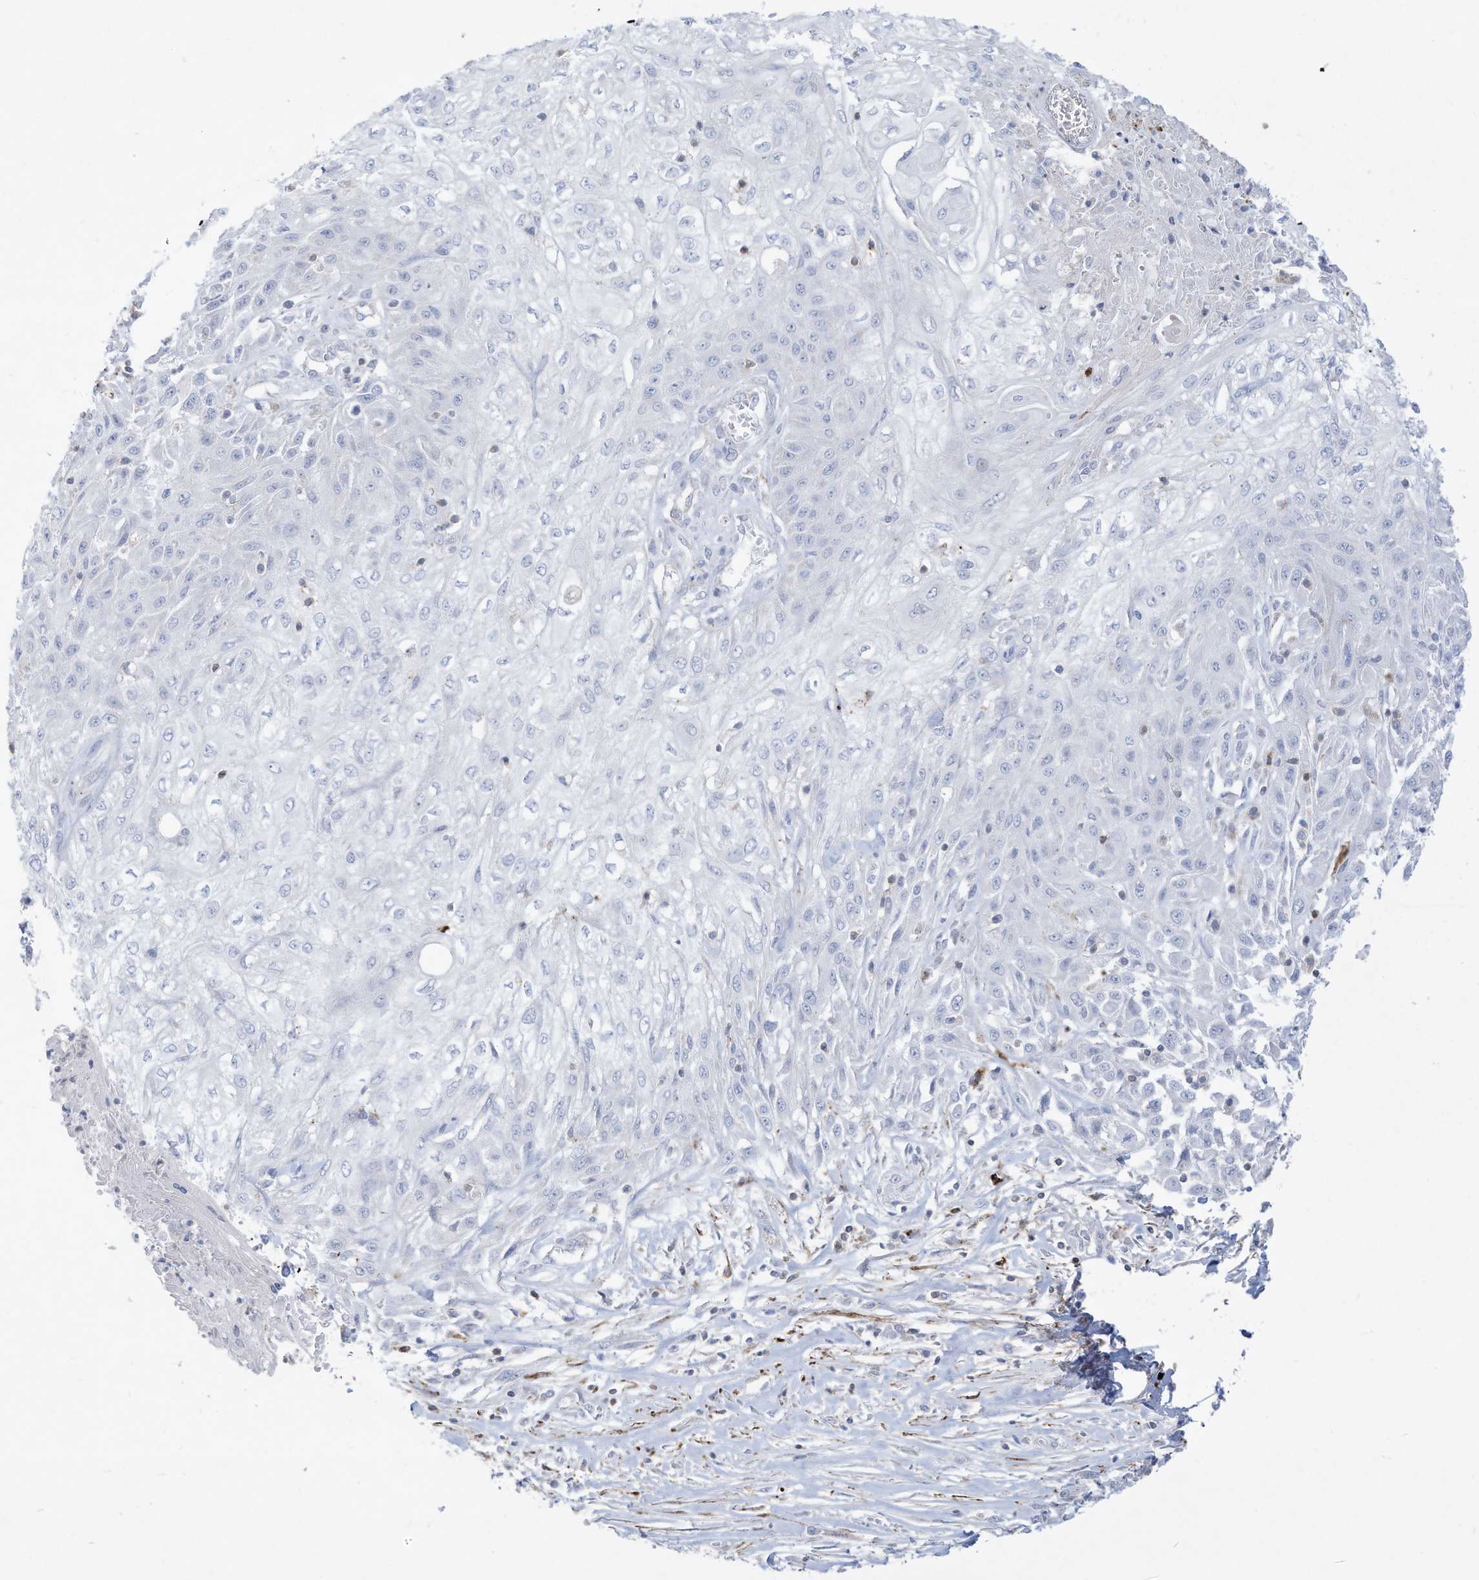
{"staining": {"intensity": "negative", "quantity": "none", "location": "none"}, "tissue": "skin cancer", "cell_type": "Tumor cells", "image_type": "cancer", "snomed": [{"axis": "morphology", "description": "Squamous cell carcinoma, NOS"}, {"axis": "morphology", "description": "Squamous cell carcinoma, metastatic, NOS"}, {"axis": "topography", "description": "Skin"}, {"axis": "topography", "description": "Lymph node"}], "caption": "High magnification brightfield microscopy of skin cancer stained with DAB (3,3'-diaminobenzidine) (brown) and counterstained with hematoxylin (blue): tumor cells show no significant staining.", "gene": "THNSL2", "patient": {"sex": "male", "age": 75}}